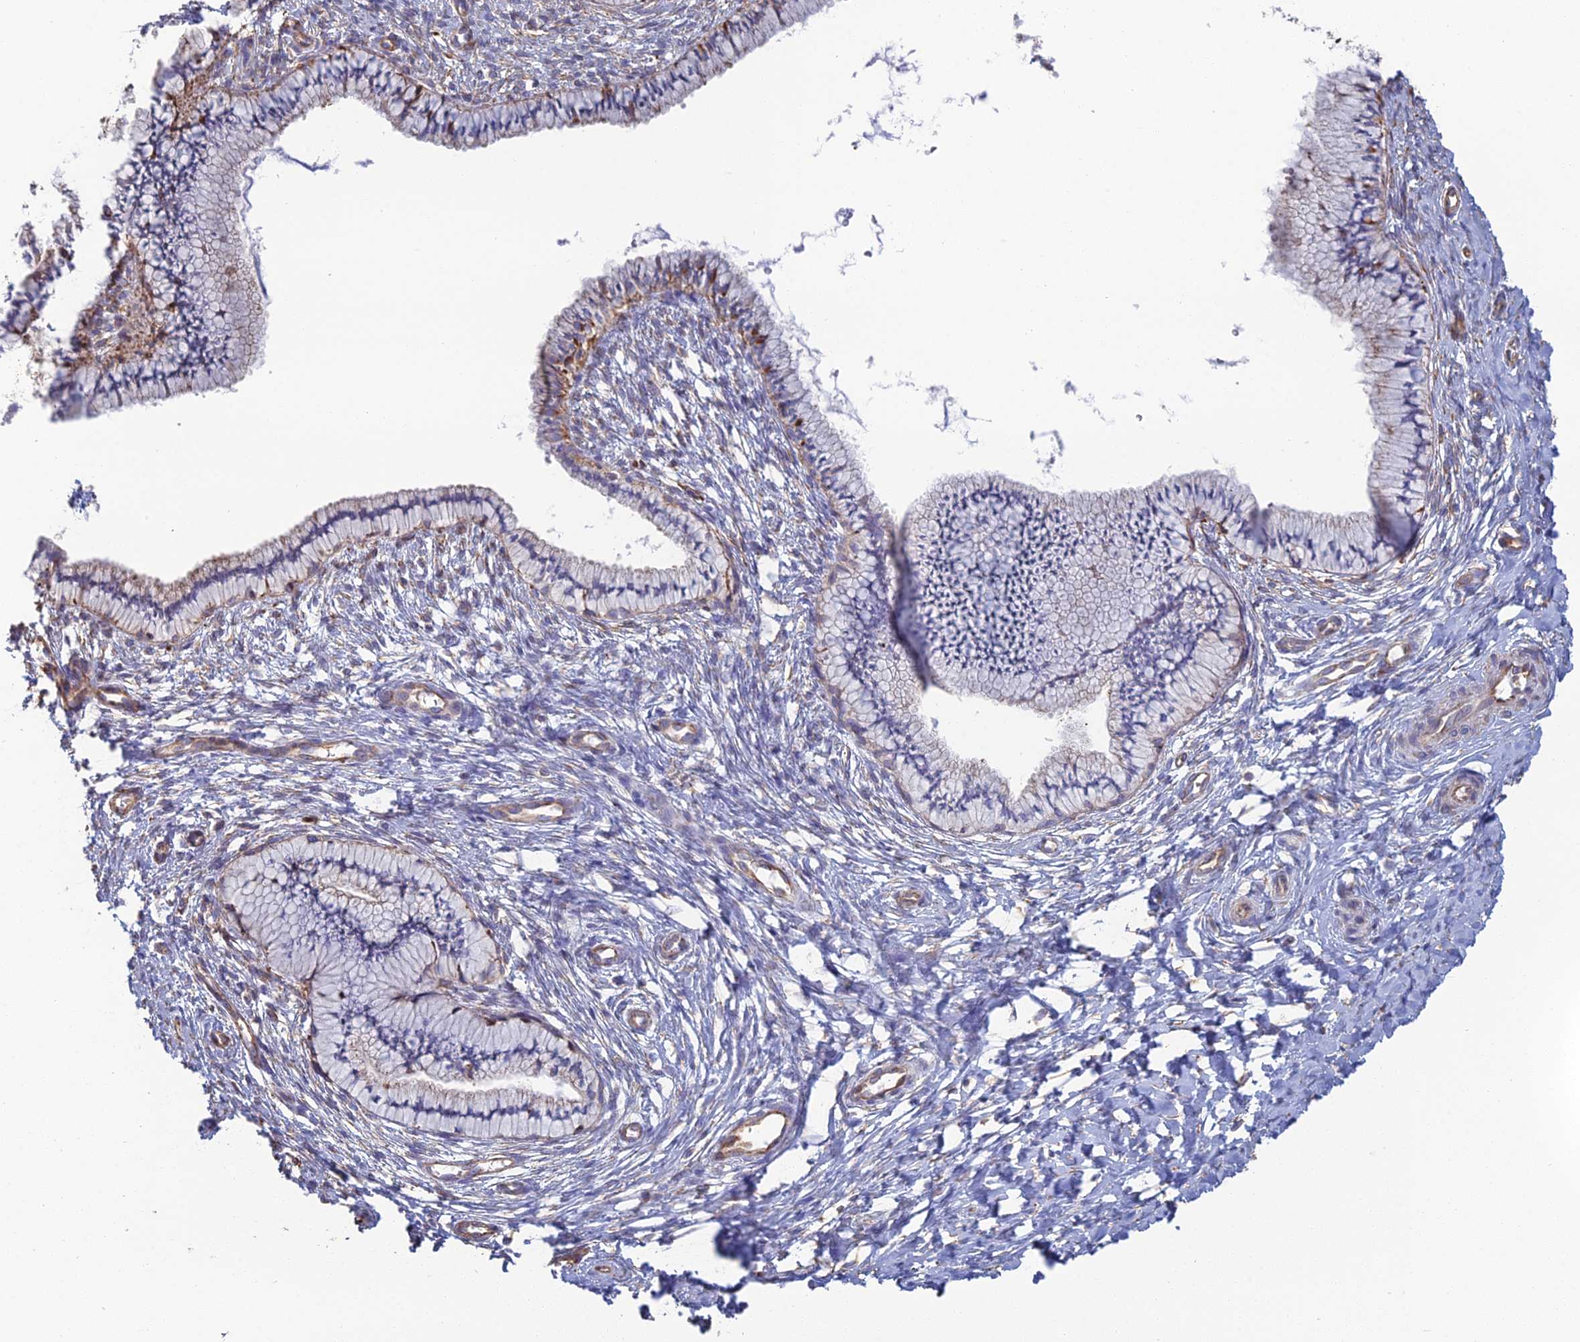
{"staining": {"intensity": "moderate", "quantity": "<25%", "location": "cytoplasmic/membranous"}, "tissue": "cervix", "cell_type": "Glandular cells", "image_type": "normal", "snomed": [{"axis": "morphology", "description": "Normal tissue, NOS"}, {"axis": "topography", "description": "Cervix"}], "caption": "Glandular cells demonstrate low levels of moderate cytoplasmic/membranous staining in approximately <25% of cells in normal cervix.", "gene": "CLVS2", "patient": {"sex": "female", "age": 36}}